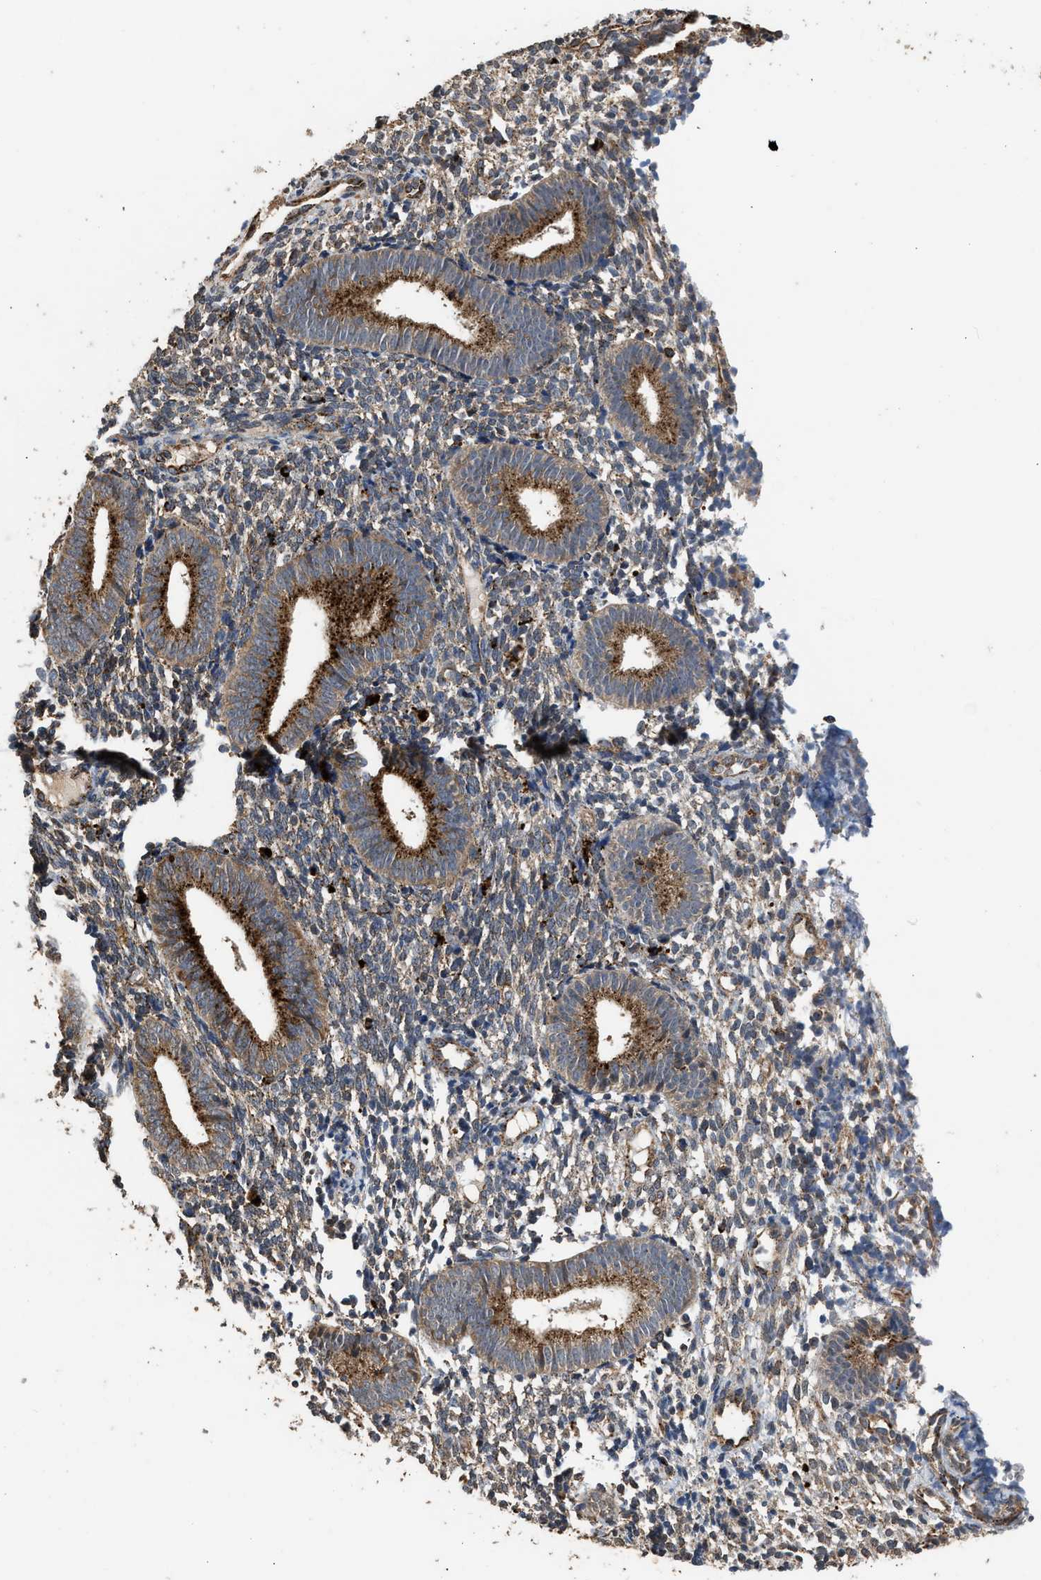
{"staining": {"intensity": "moderate", "quantity": "25%-75%", "location": "cytoplasmic/membranous"}, "tissue": "endometrium", "cell_type": "Cells in endometrial stroma", "image_type": "normal", "snomed": [{"axis": "morphology", "description": "Normal tissue, NOS"}, {"axis": "topography", "description": "Uterus"}, {"axis": "topography", "description": "Endometrium"}], "caption": "This image displays immunohistochemistry (IHC) staining of benign human endometrium, with medium moderate cytoplasmic/membranous expression in approximately 25%-75% of cells in endometrial stroma.", "gene": "CTSV", "patient": {"sex": "female", "age": 33}}